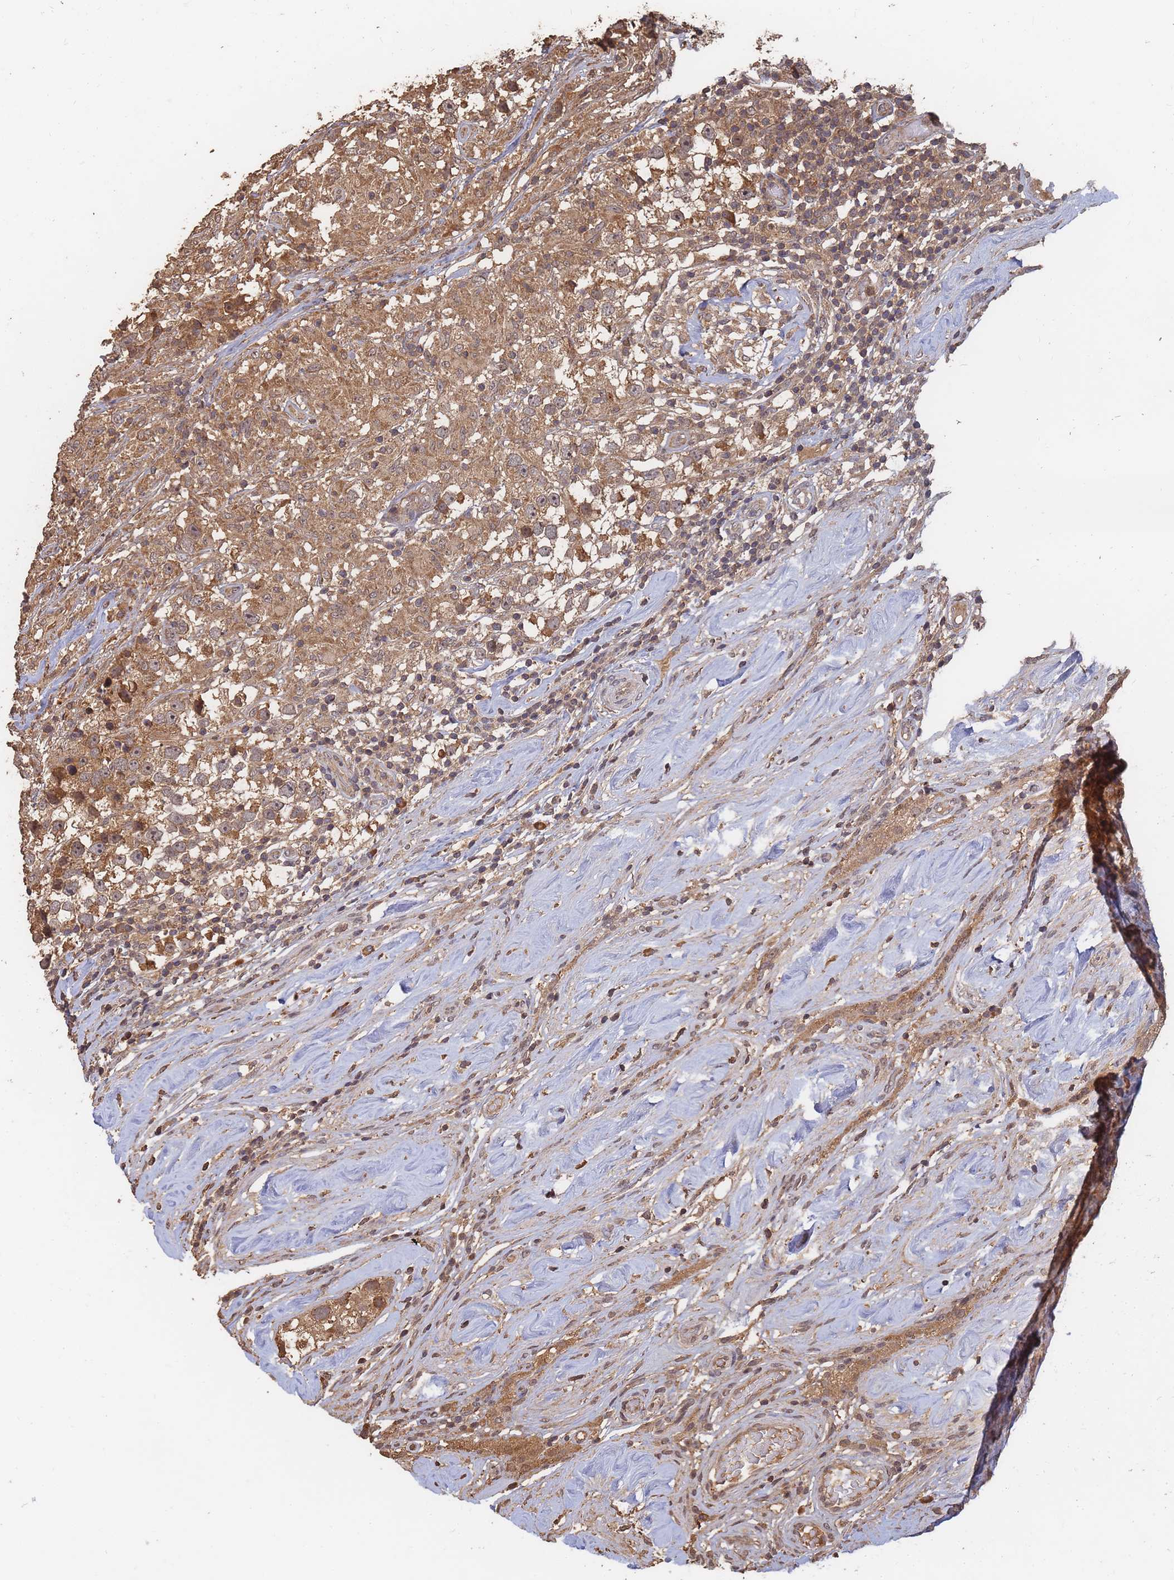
{"staining": {"intensity": "moderate", "quantity": ">75%", "location": "cytoplasmic/membranous"}, "tissue": "testis cancer", "cell_type": "Tumor cells", "image_type": "cancer", "snomed": [{"axis": "morphology", "description": "Seminoma, NOS"}, {"axis": "topography", "description": "Testis"}], "caption": "The histopathology image reveals a brown stain indicating the presence of a protein in the cytoplasmic/membranous of tumor cells in testis cancer.", "gene": "ALKBH1", "patient": {"sex": "male", "age": 46}}